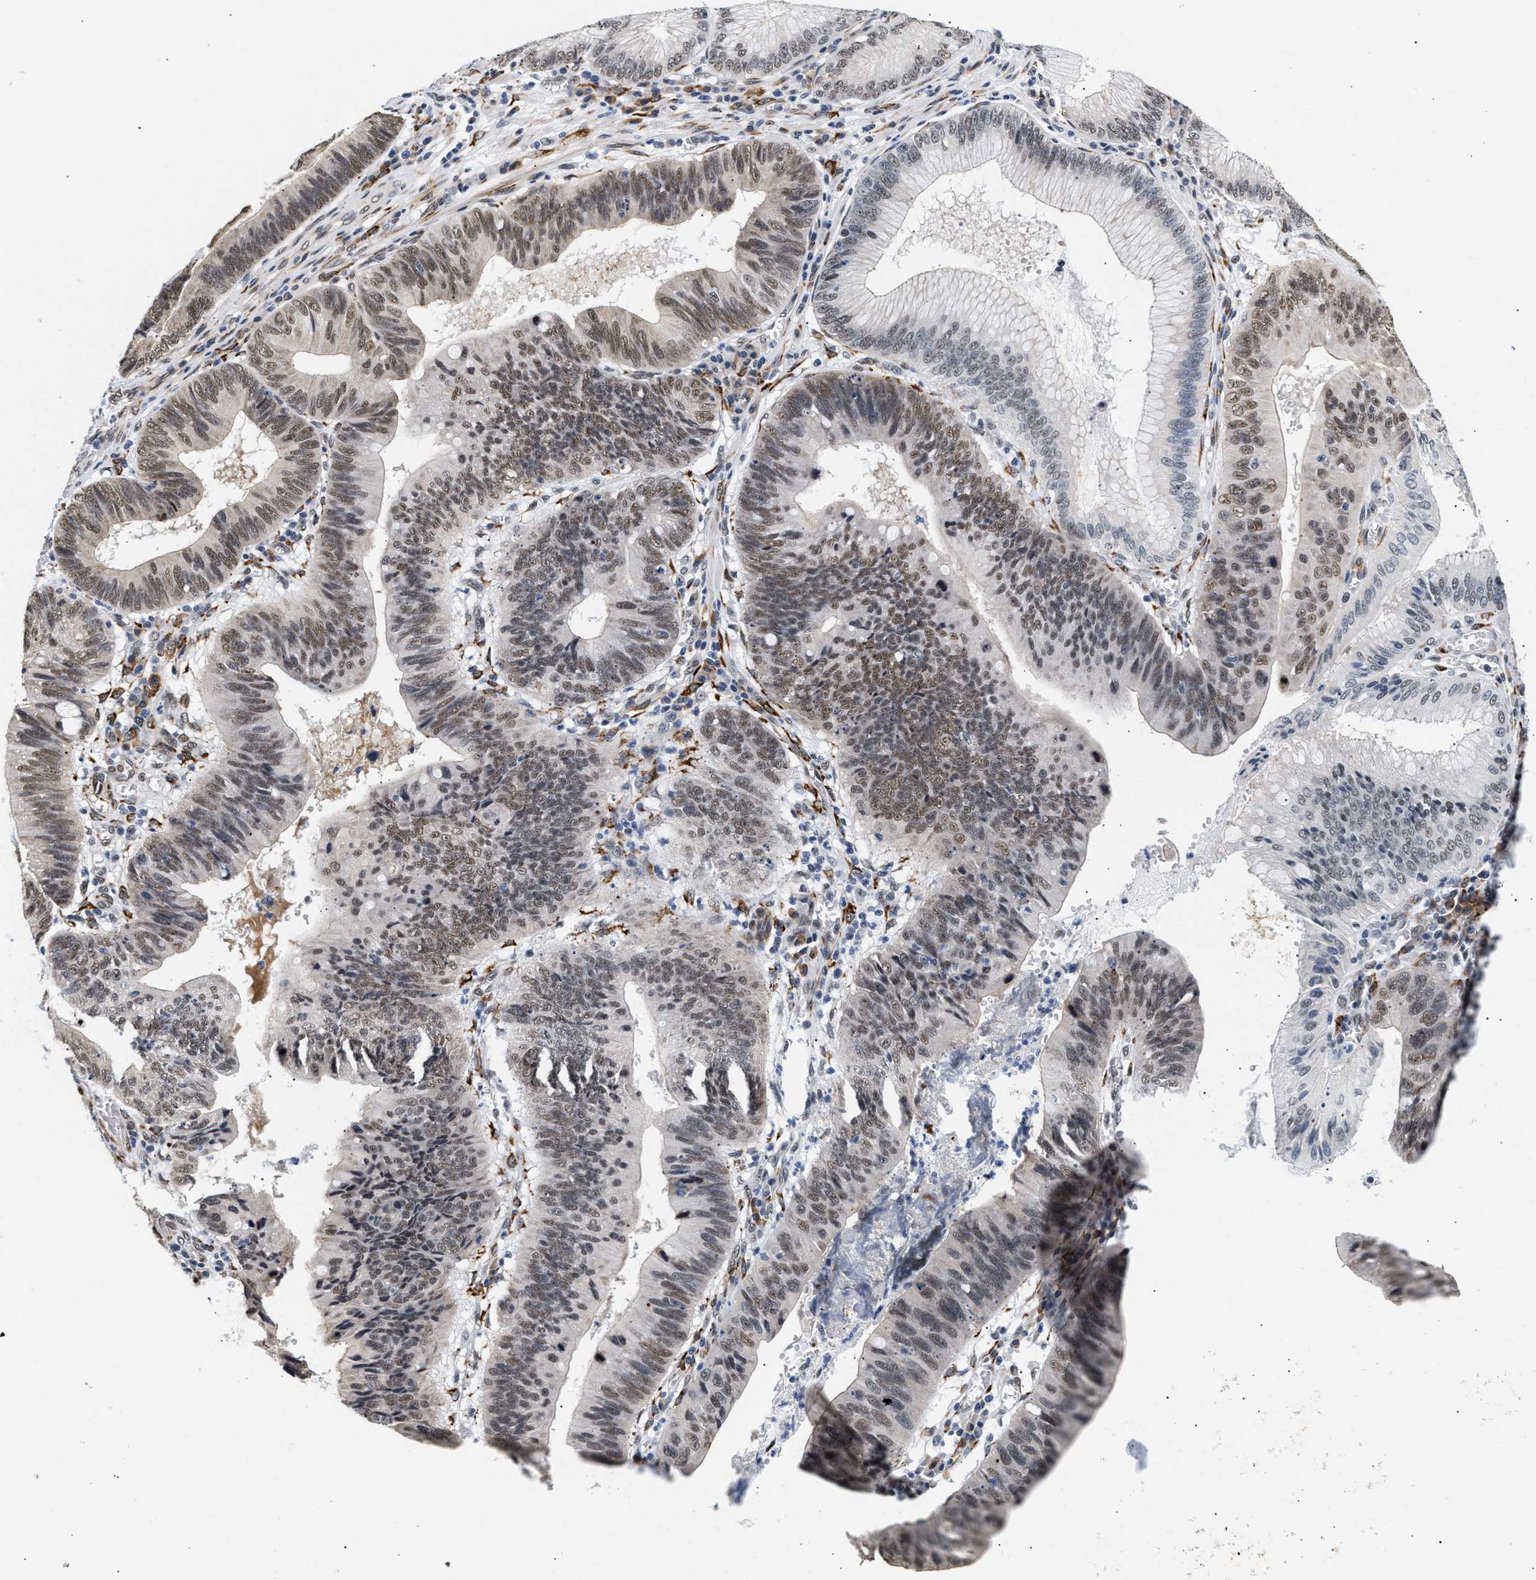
{"staining": {"intensity": "weak", "quantity": ">75%", "location": "nuclear"}, "tissue": "stomach cancer", "cell_type": "Tumor cells", "image_type": "cancer", "snomed": [{"axis": "morphology", "description": "Adenocarcinoma, NOS"}, {"axis": "topography", "description": "Stomach"}], "caption": "Stomach cancer stained for a protein (brown) exhibits weak nuclear positive staining in about >75% of tumor cells.", "gene": "THOC1", "patient": {"sex": "male", "age": 59}}